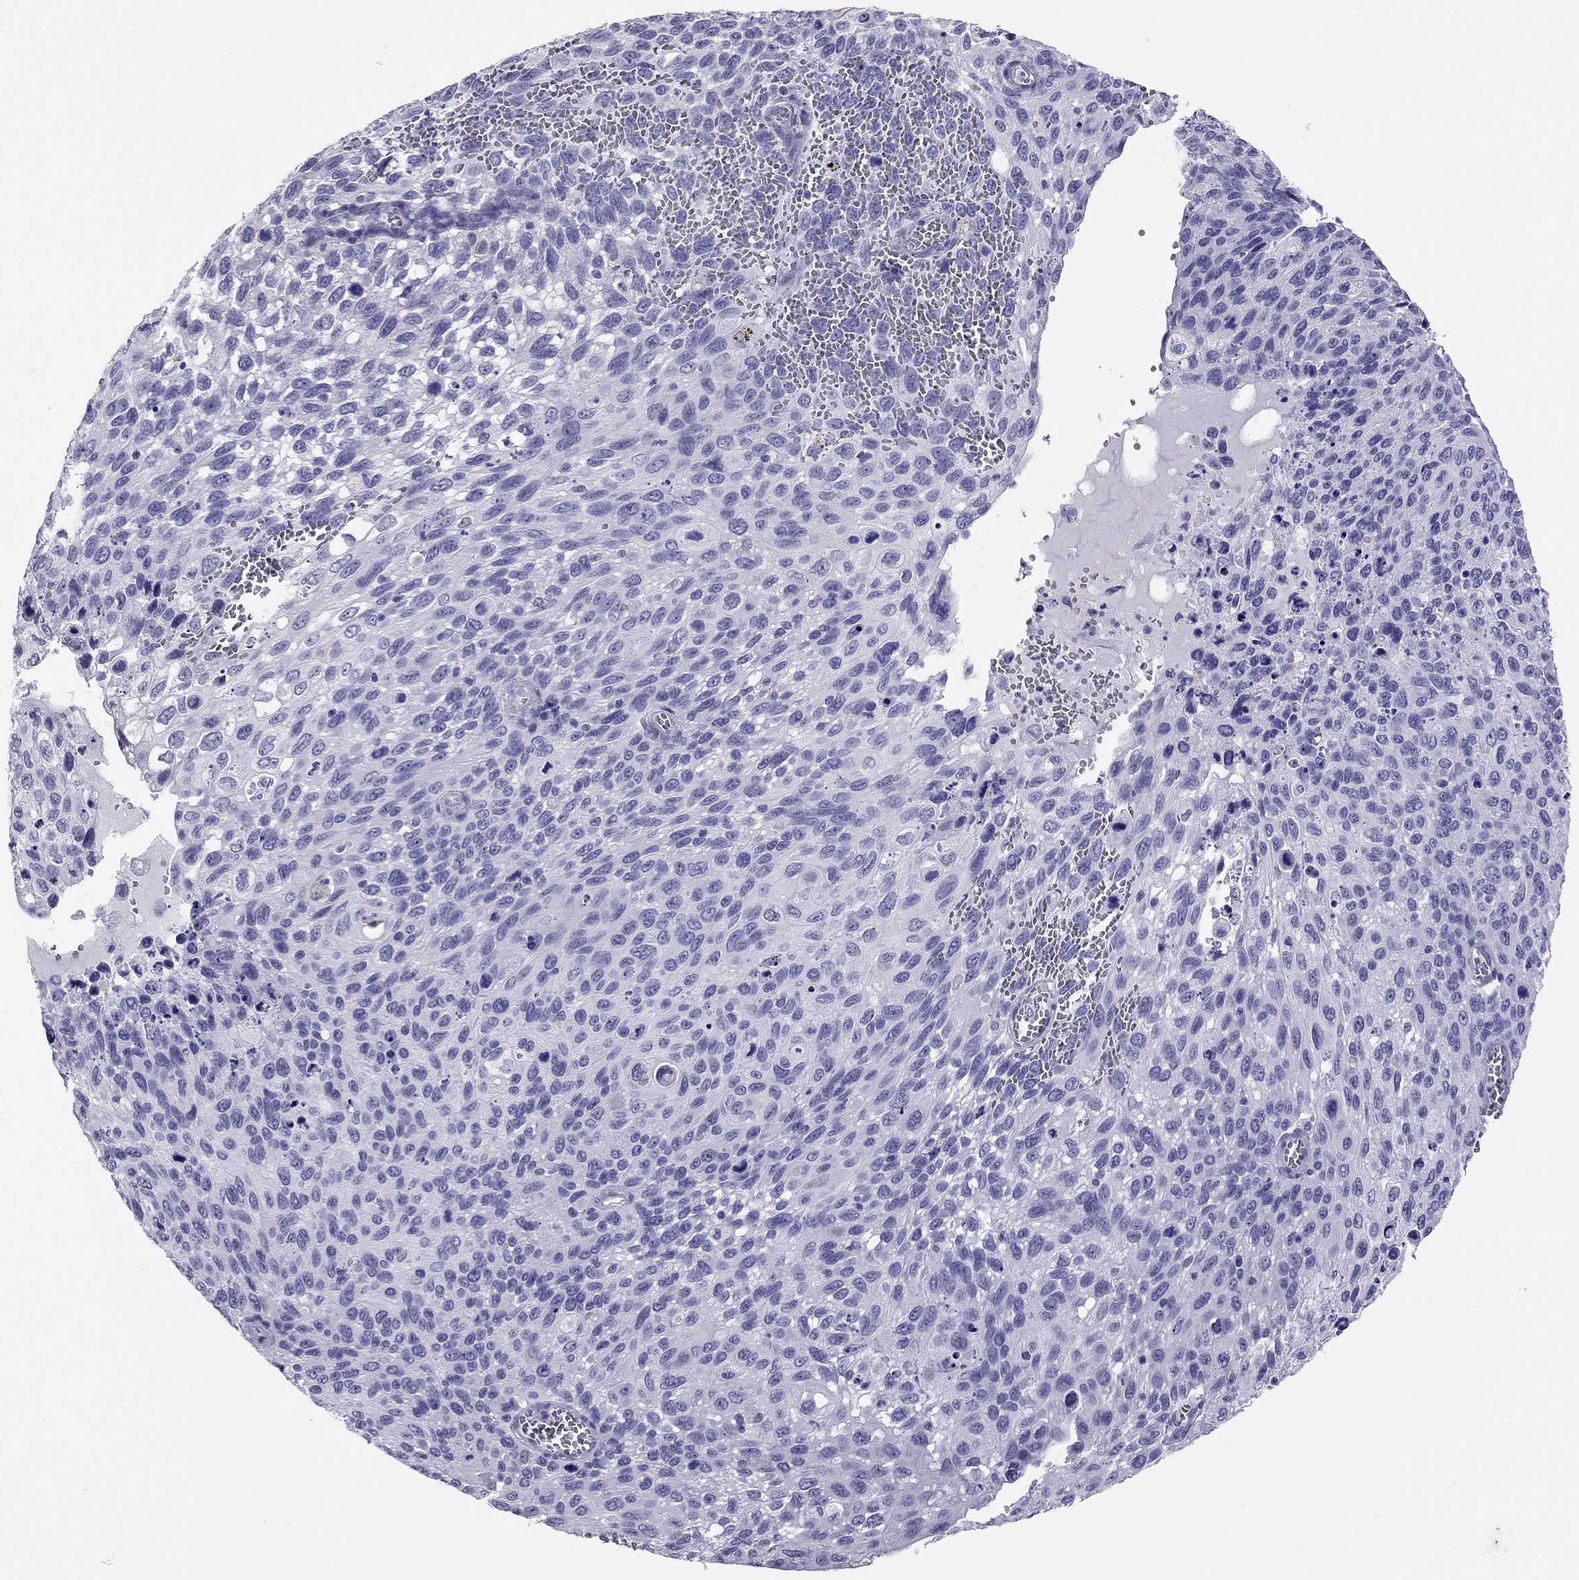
{"staining": {"intensity": "negative", "quantity": "none", "location": "none"}, "tissue": "cervical cancer", "cell_type": "Tumor cells", "image_type": "cancer", "snomed": [{"axis": "morphology", "description": "Squamous cell carcinoma, NOS"}, {"axis": "topography", "description": "Cervix"}], "caption": "Photomicrograph shows no significant protein expression in tumor cells of cervical squamous cell carcinoma.", "gene": "CROCC2", "patient": {"sex": "female", "age": 70}}